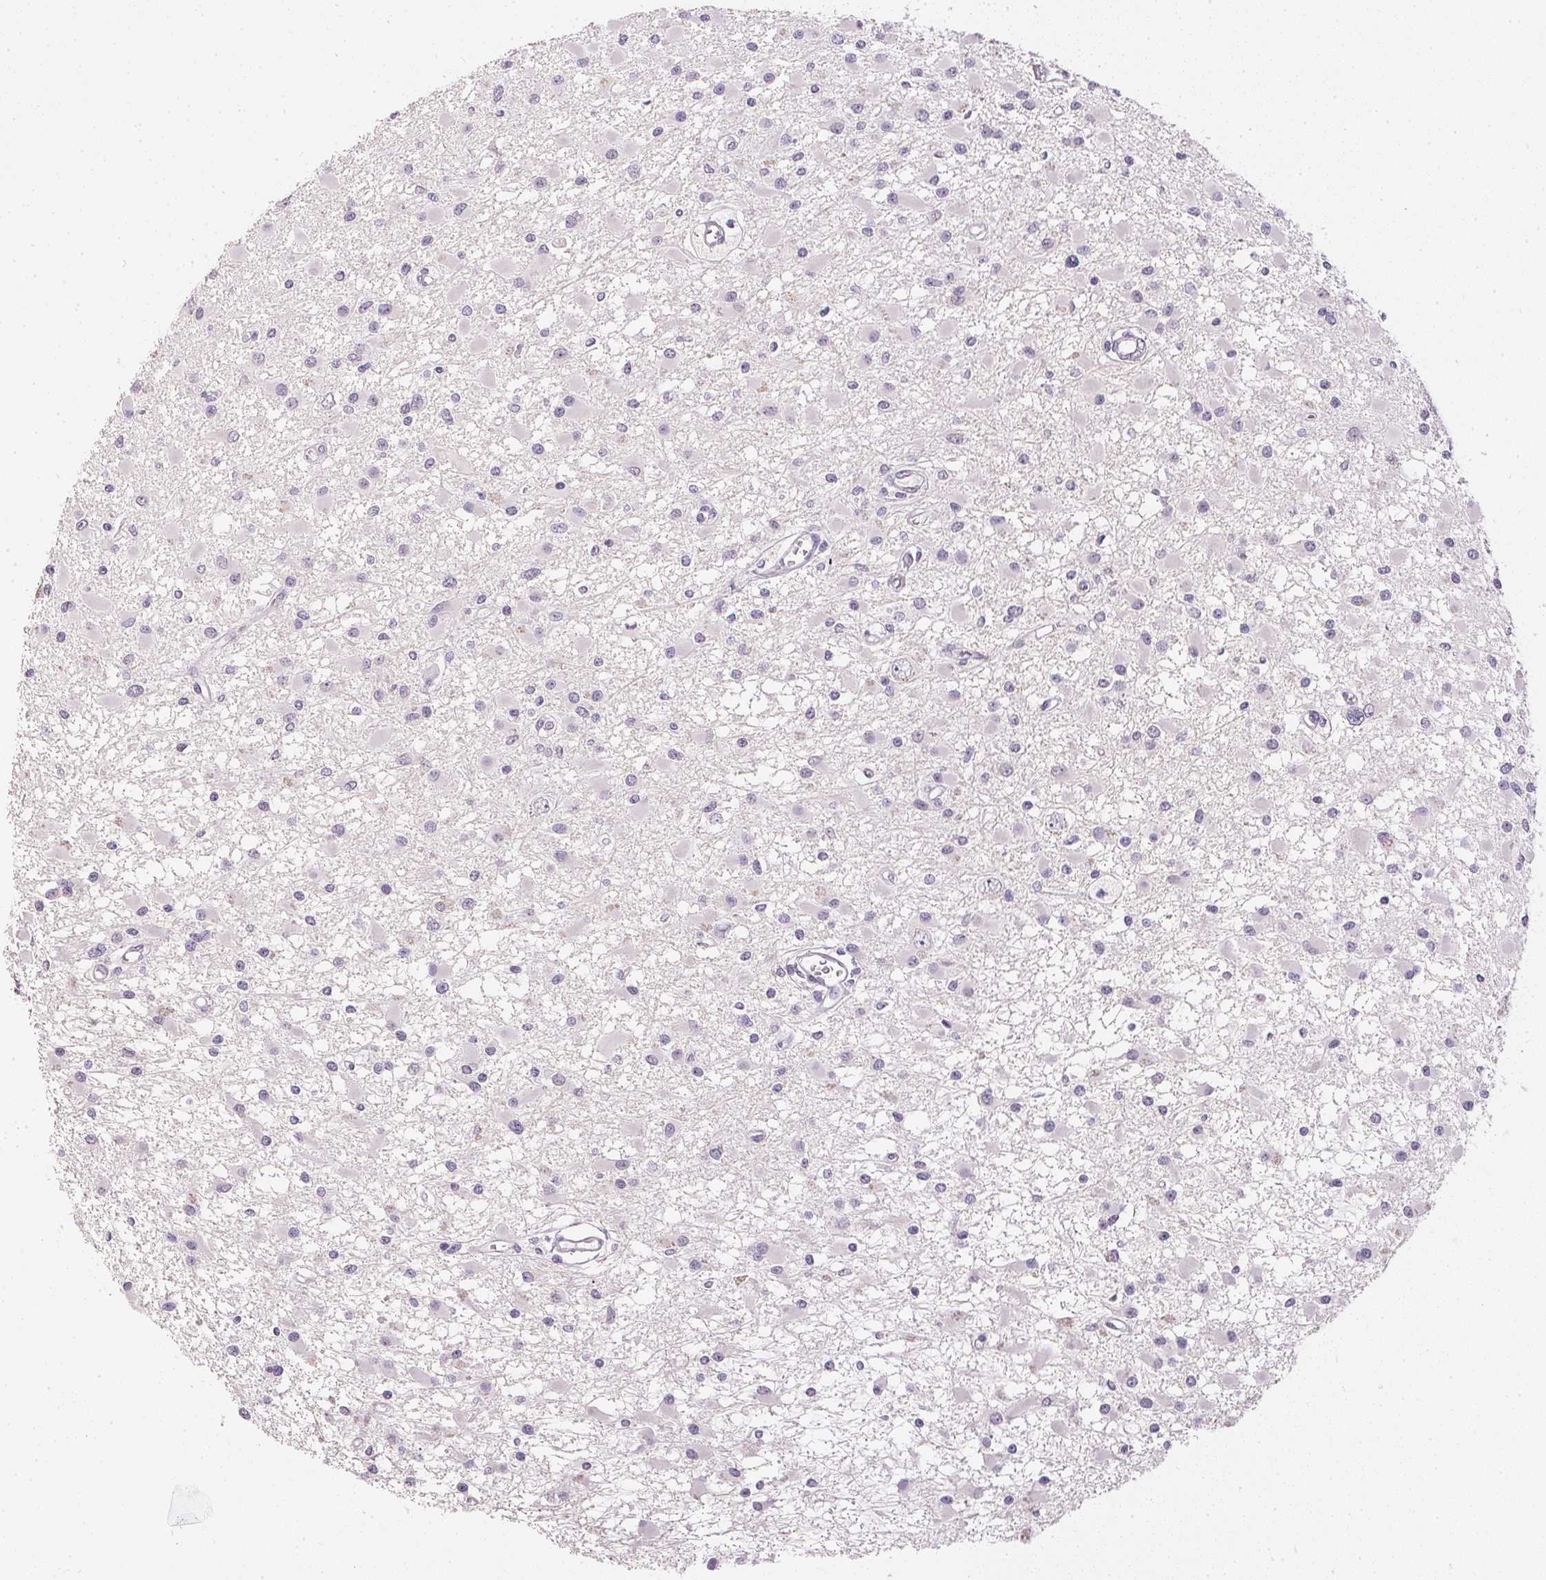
{"staining": {"intensity": "negative", "quantity": "none", "location": "none"}, "tissue": "glioma", "cell_type": "Tumor cells", "image_type": "cancer", "snomed": [{"axis": "morphology", "description": "Glioma, malignant, High grade"}, {"axis": "topography", "description": "Brain"}], "caption": "Tumor cells show no significant positivity in glioma.", "gene": "PPY", "patient": {"sex": "male", "age": 54}}